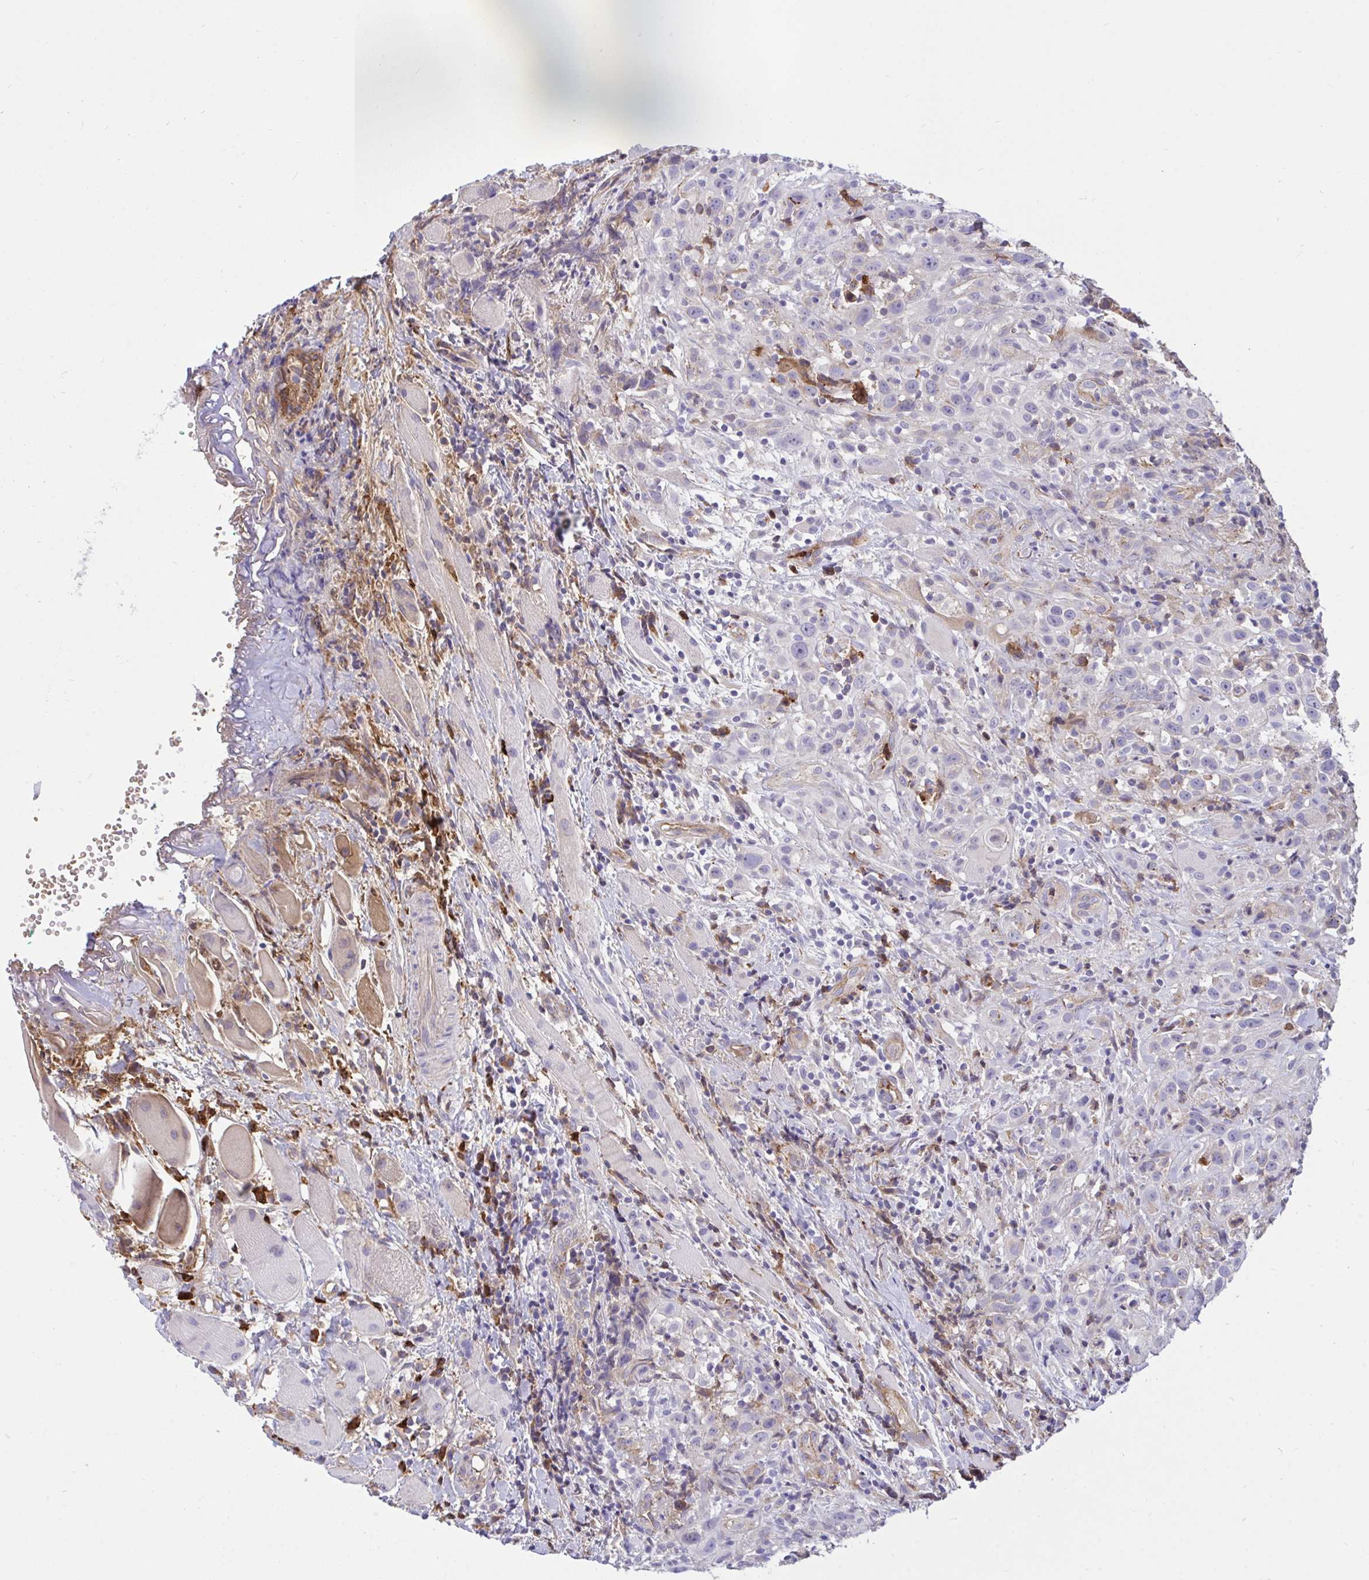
{"staining": {"intensity": "weak", "quantity": "<25%", "location": "cytoplasmic/membranous"}, "tissue": "head and neck cancer", "cell_type": "Tumor cells", "image_type": "cancer", "snomed": [{"axis": "morphology", "description": "Squamous cell carcinoma, NOS"}, {"axis": "topography", "description": "Head-Neck"}], "caption": "Image shows no protein expression in tumor cells of head and neck cancer (squamous cell carcinoma) tissue.", "gene": "F2", "patient": {"sex": "female", "age": 95}}